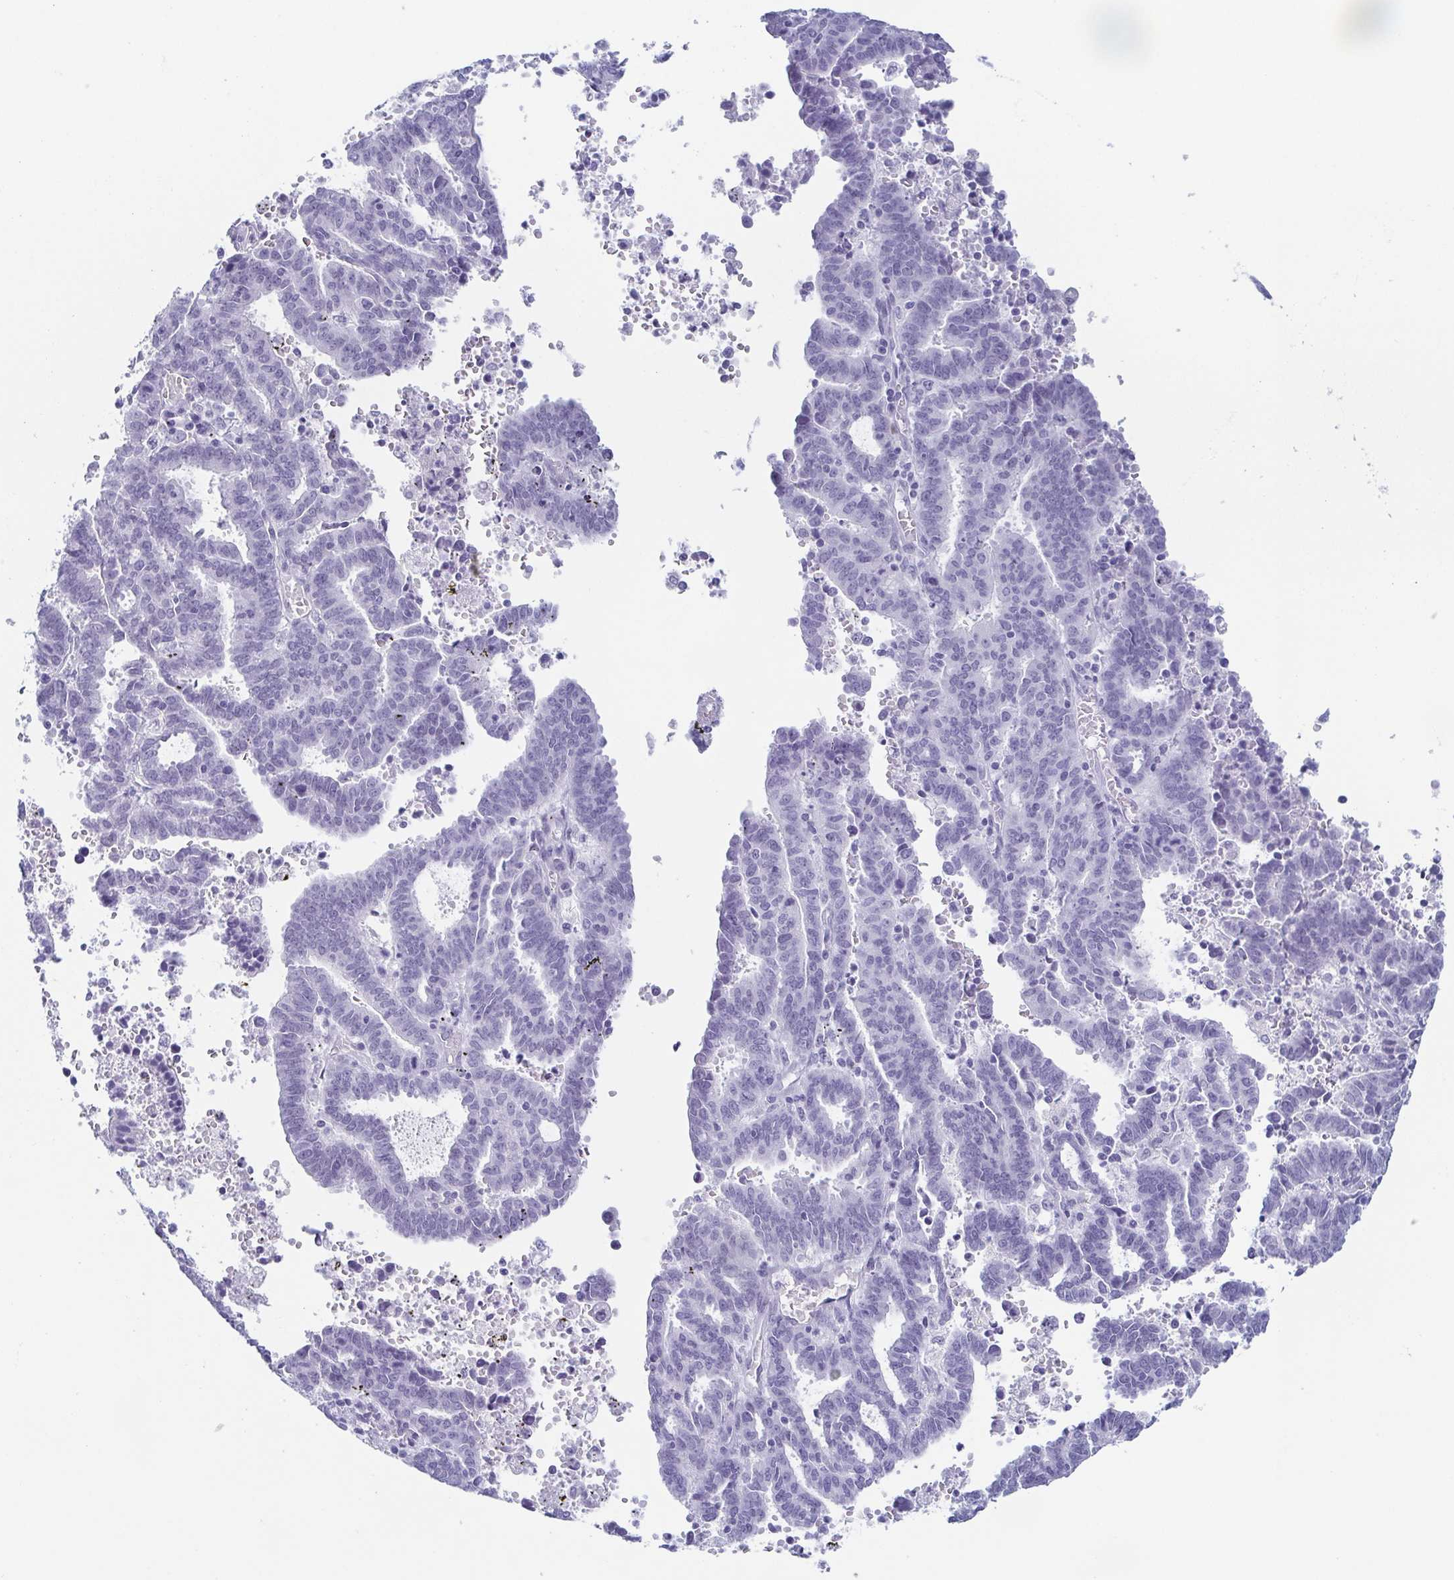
{"staining": {"intensity": "negative", "quantity": "none", "location": "none"}, "tissue": "endometrial cancer", "cell_type": "Tumor cells", "image_type": "cancer", "snomed": [{"axis": "morphology", "description": "Adenocarcinoma, NOS"}, {"axis": "topography", "description": "Uterus"}], "caption": "This is an immunohistochemistry (IHC) photomicrograph of human adenocarcinoma (endometrial). There is no positivity in tumor cells.", "gene": "REG4", "patient": {"sex": "female", "age": 83}}